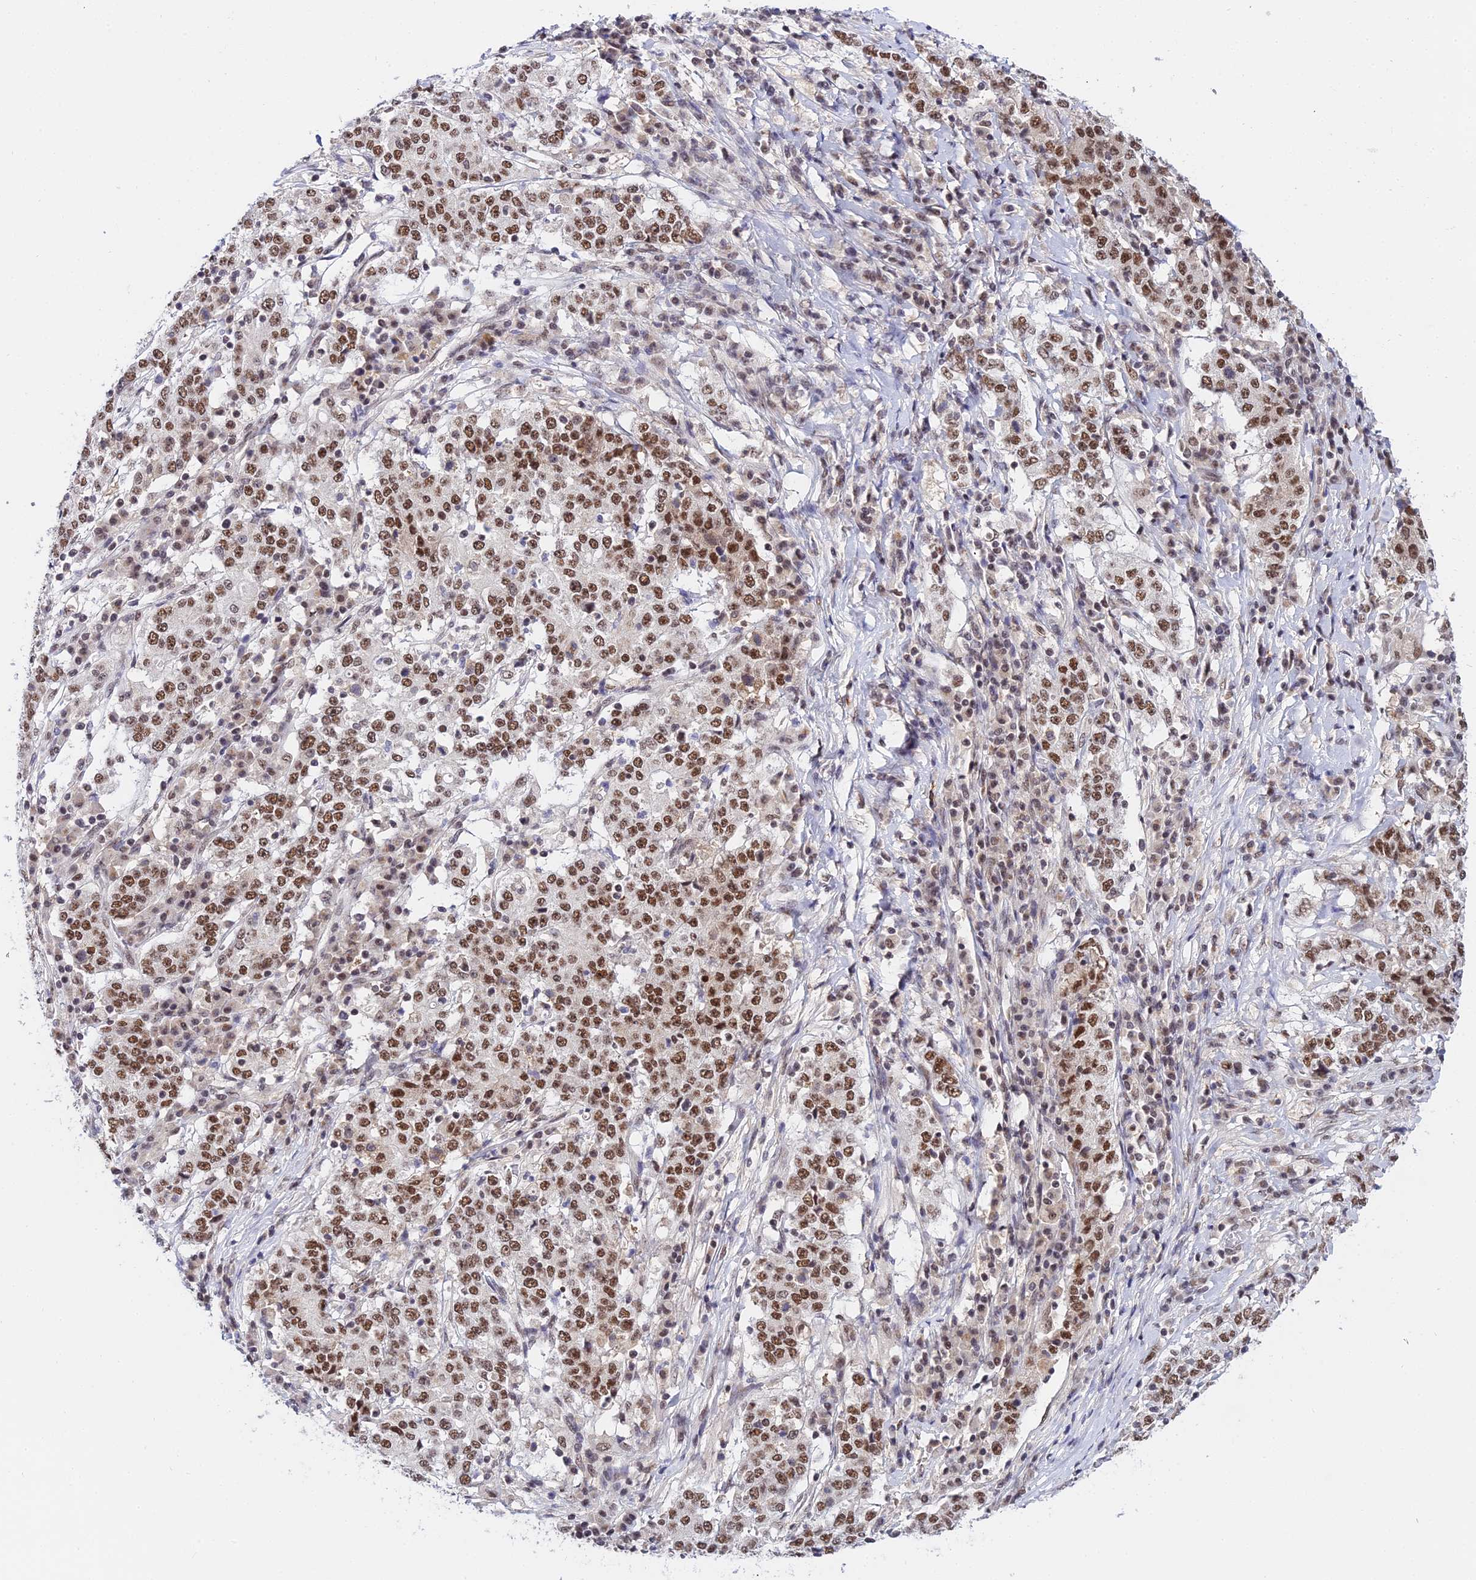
{"staining": {"intensity": "strong", "quantity": ">75%", "location": "nuclear"}, "tissue": "stomach cancer", "cell_type": "Tumor cells", "image_type": "cancer", "snomed": [{"axis": "morphology", "description": "Adenocarcinoma, NOS"}, {"axis": "topography", "description": "Stomach"}], "caption": "A high-resolution photomicrograph shows immunohistochemistry (IHC) staining of stomach cancer, which exhibits strong nuclear staining in approximately >75% of tumor cells.", "gene": "EXOSC3", "patient": {"sex": "male", "age": 59}}